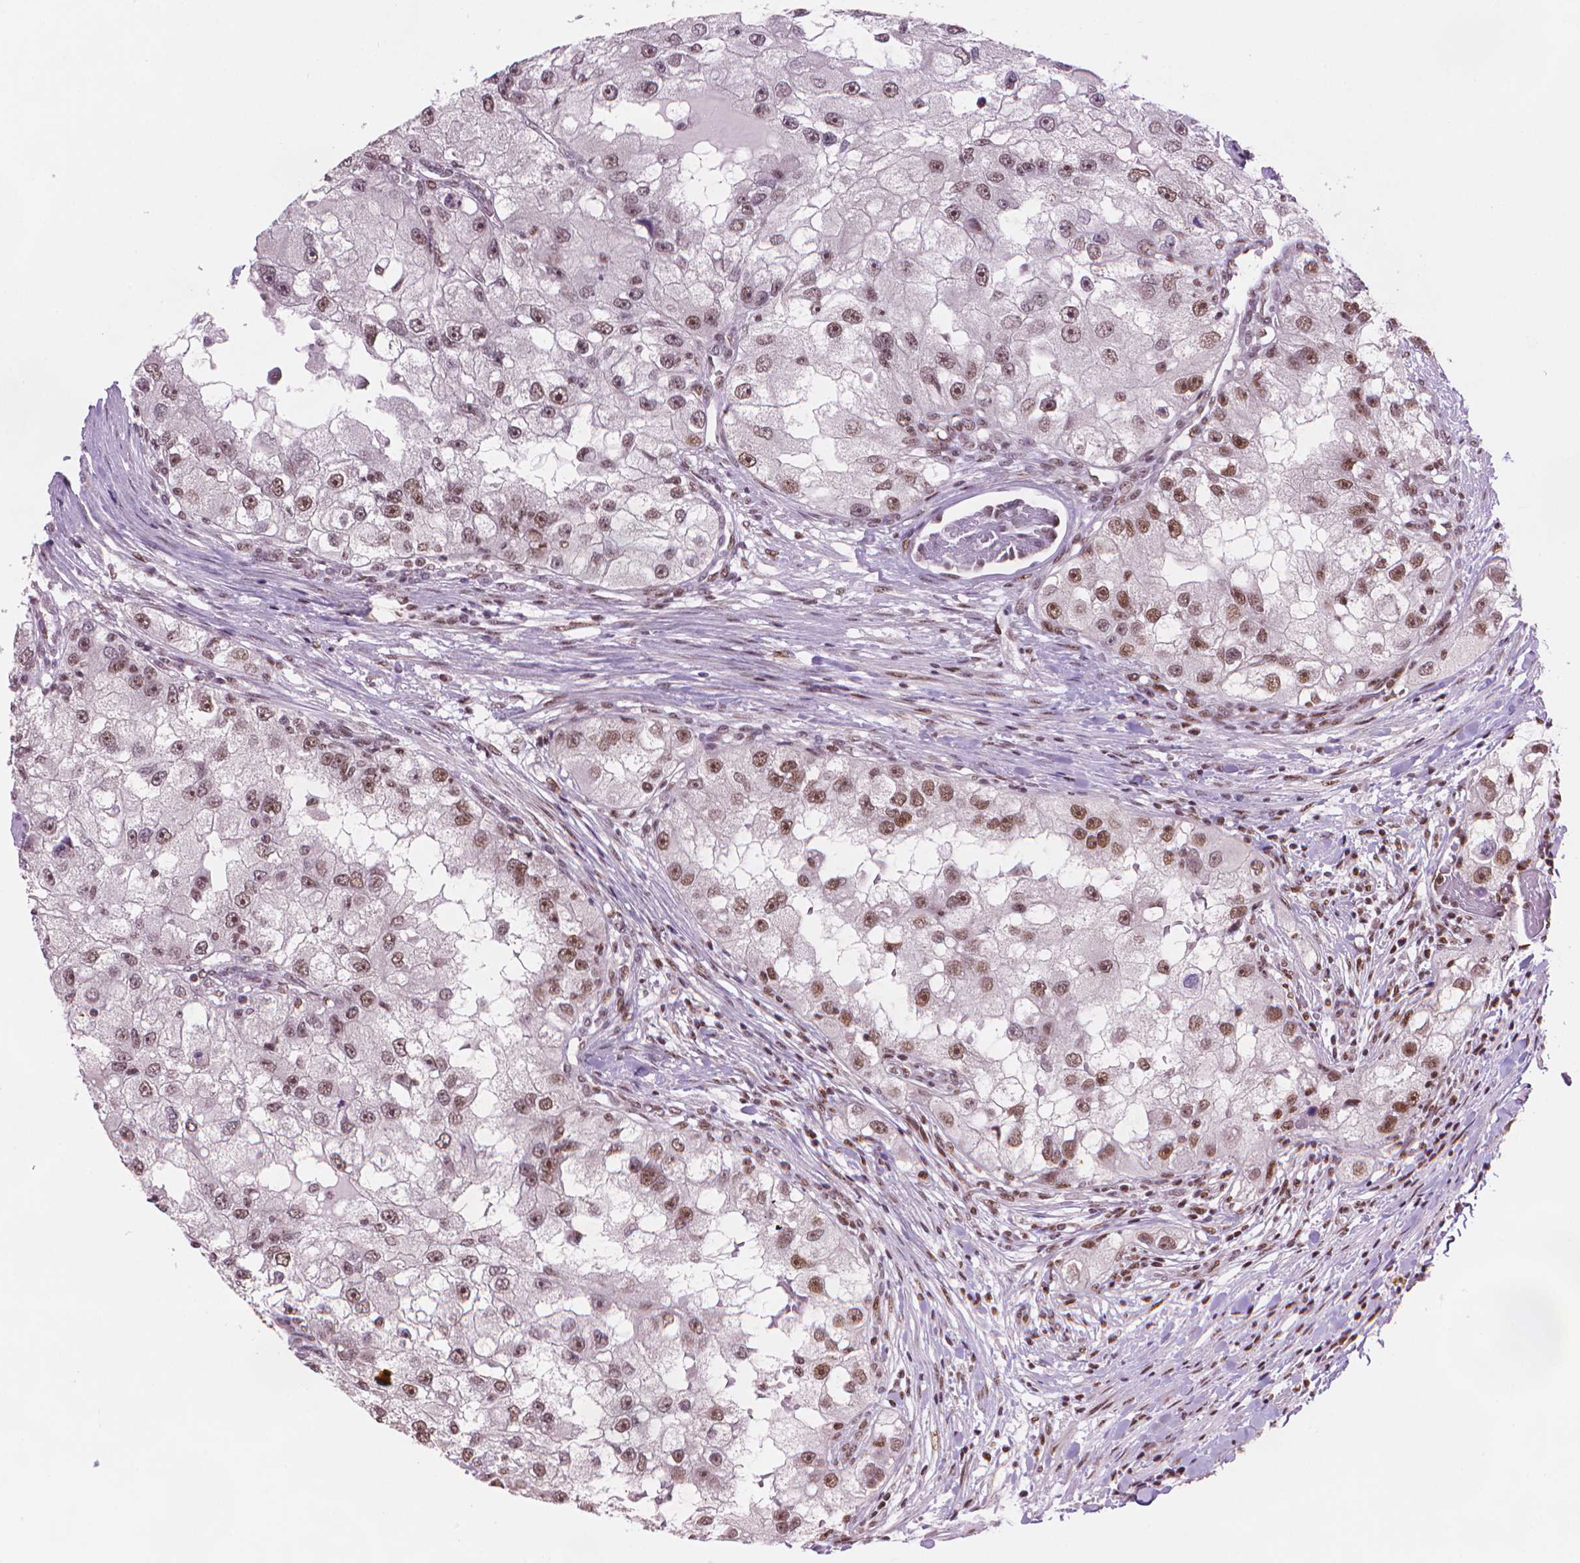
{"staining": {"intensity": "moderate", "quantity": "25%-75%", "location": "nuclear"}, "tissue": "renal cancer", "cell_type": "Tumor cells", "image_type": "cancer", "snomed": [{"axis": "morphology", "description": "Adenocarcinoma, NOS"}, {"axis": "topography", "description": "Kidney"}], "caption": "Renal cancer (adenocarcinoma) tissue demonstrates moderate nuclear positivity in approximately 25%-75% of tumor cells (IHC, brightfield microscopy, high magnification).", "gene": "UBN1", "patient": {"sex": "male", "age": 63}}